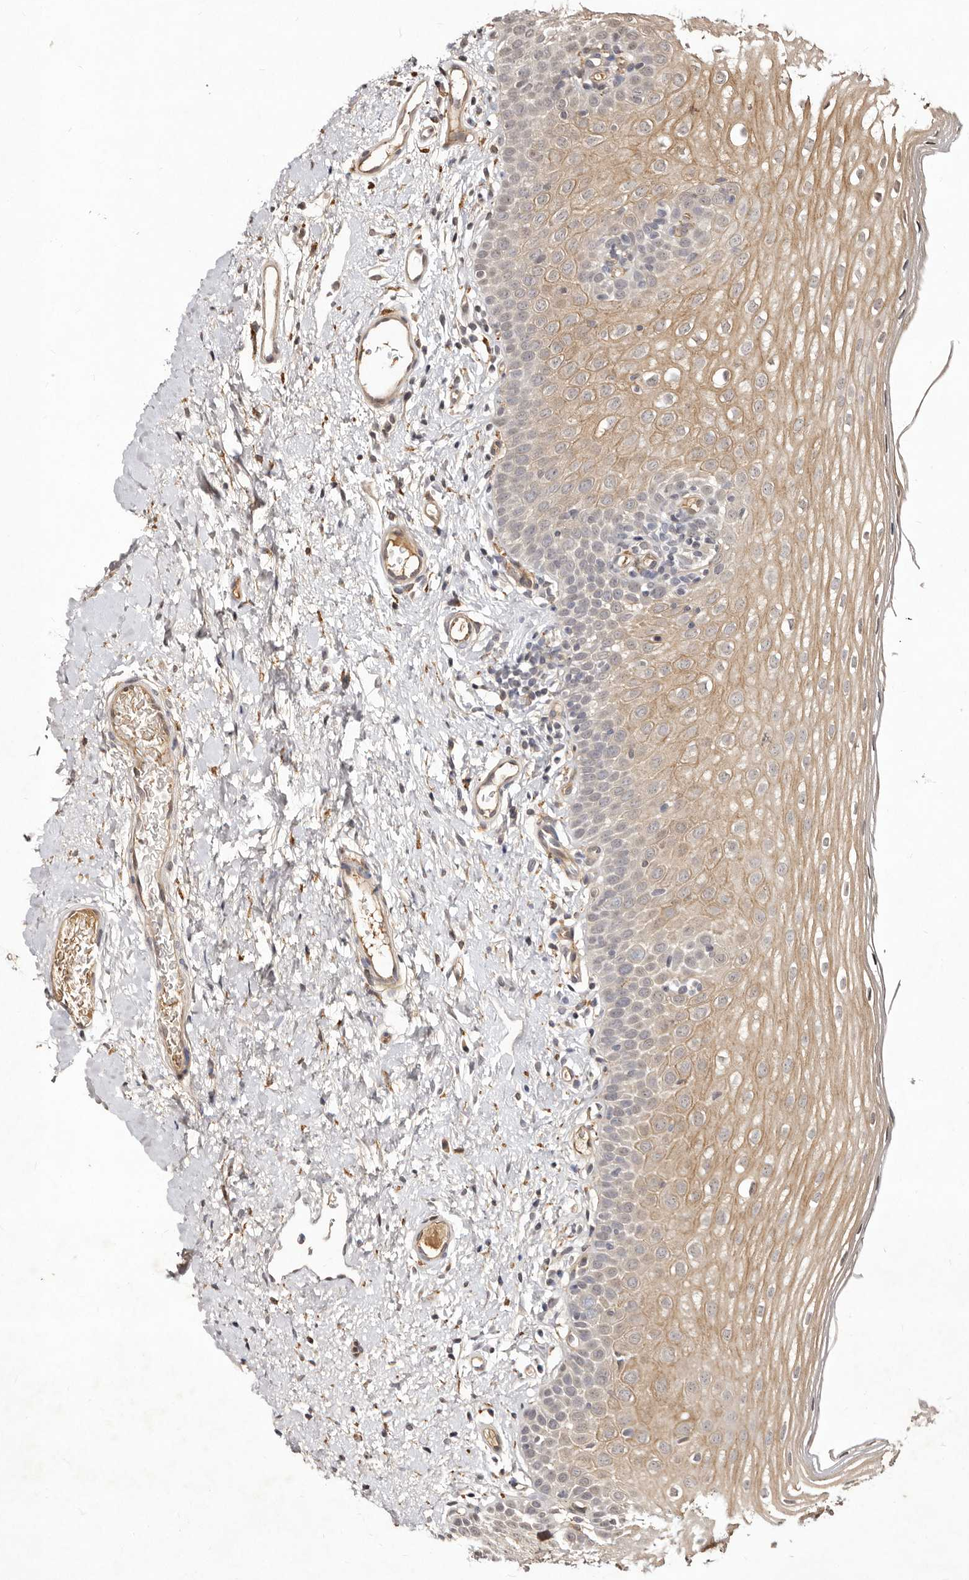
{"staining": {"intensity": "weak", "quantity": "25%-75%", "location": "cytoplasmic/membranous,nuclear"}, "tissue": "oral mucosa", "cell_type": "Squamous epithelial cells", "image_type": "normal", "snomed": [{"axis": "morphology", "description": "Normal tissue, NOS"}, {"axis": "topography", "description": "Oral tissue"}], "caption": "Squamous epithelial cells display low levels of weak cytoplasmic/membranous,nuclear expression in approximately 25%-75% of cells in normal human oral mucosa.", "gene": "LCORL", "patient": {"sex": "female", "age": 56}}